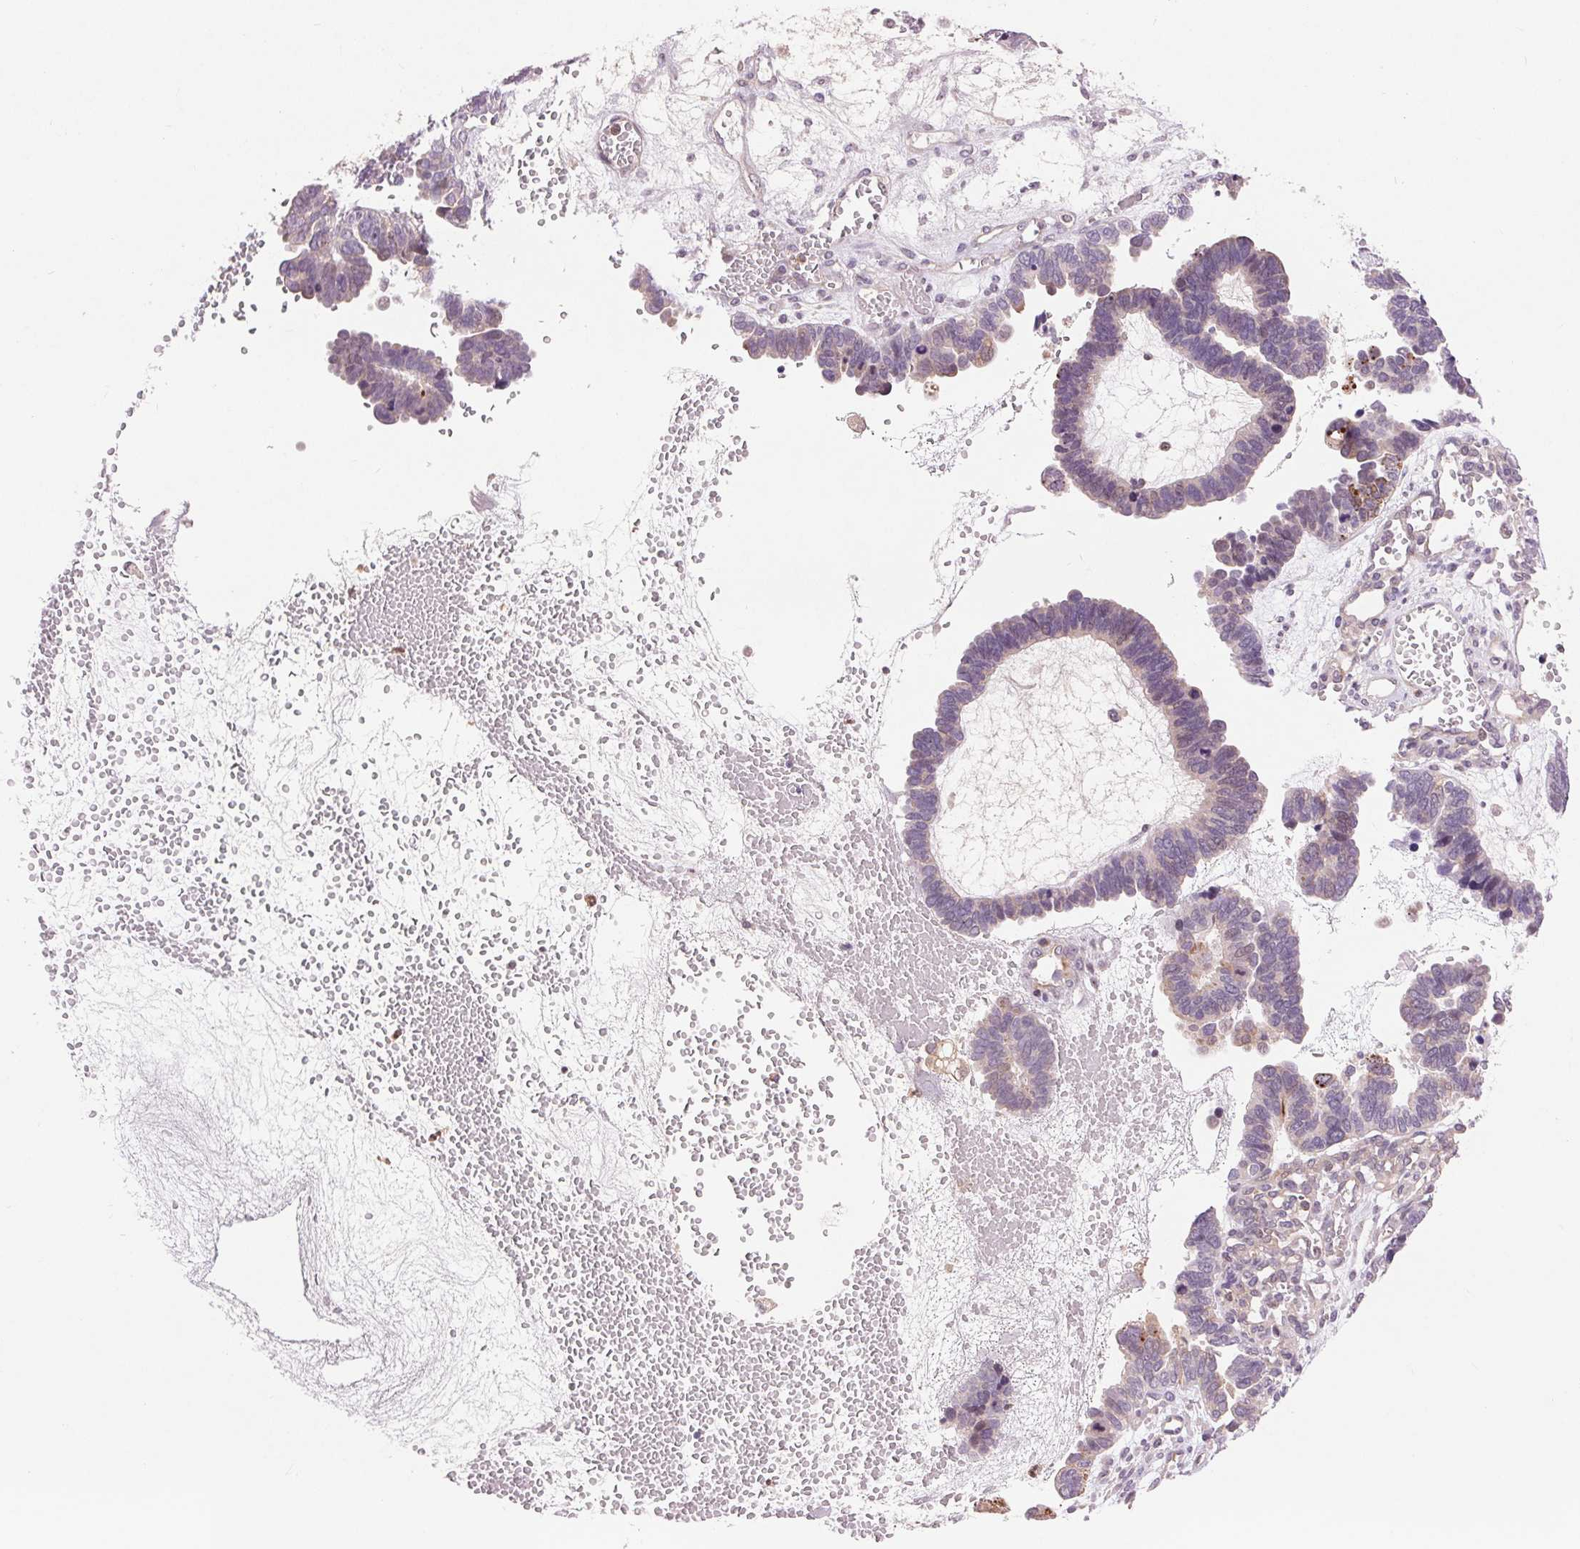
{"staining": {"intensity": "weak", "quantity": "<25%", "location": "cytoplasmic/membranous"}, "tissue": "ovarian cancer", "cell_type": "Tumor cells", "image_type": "cancer", "snomed": [{"axis": "morphology", "description": "Cystadenocarcinoma, serous, NOS"}, {"axis": "topography", "description": "Ovary"}], "caption": "There is no significant positivity in tumor cells of ovarian serous cystadenocarcinoma. (Stains: DAB (3,3'-diaminobenzidine) immunohistochemistry with hematoxylin counter stain, Microscopy: brightfield microscopy at high magnification).", "gene": "RANBP3L", "patient": {"sex": "female", "age": 51}}